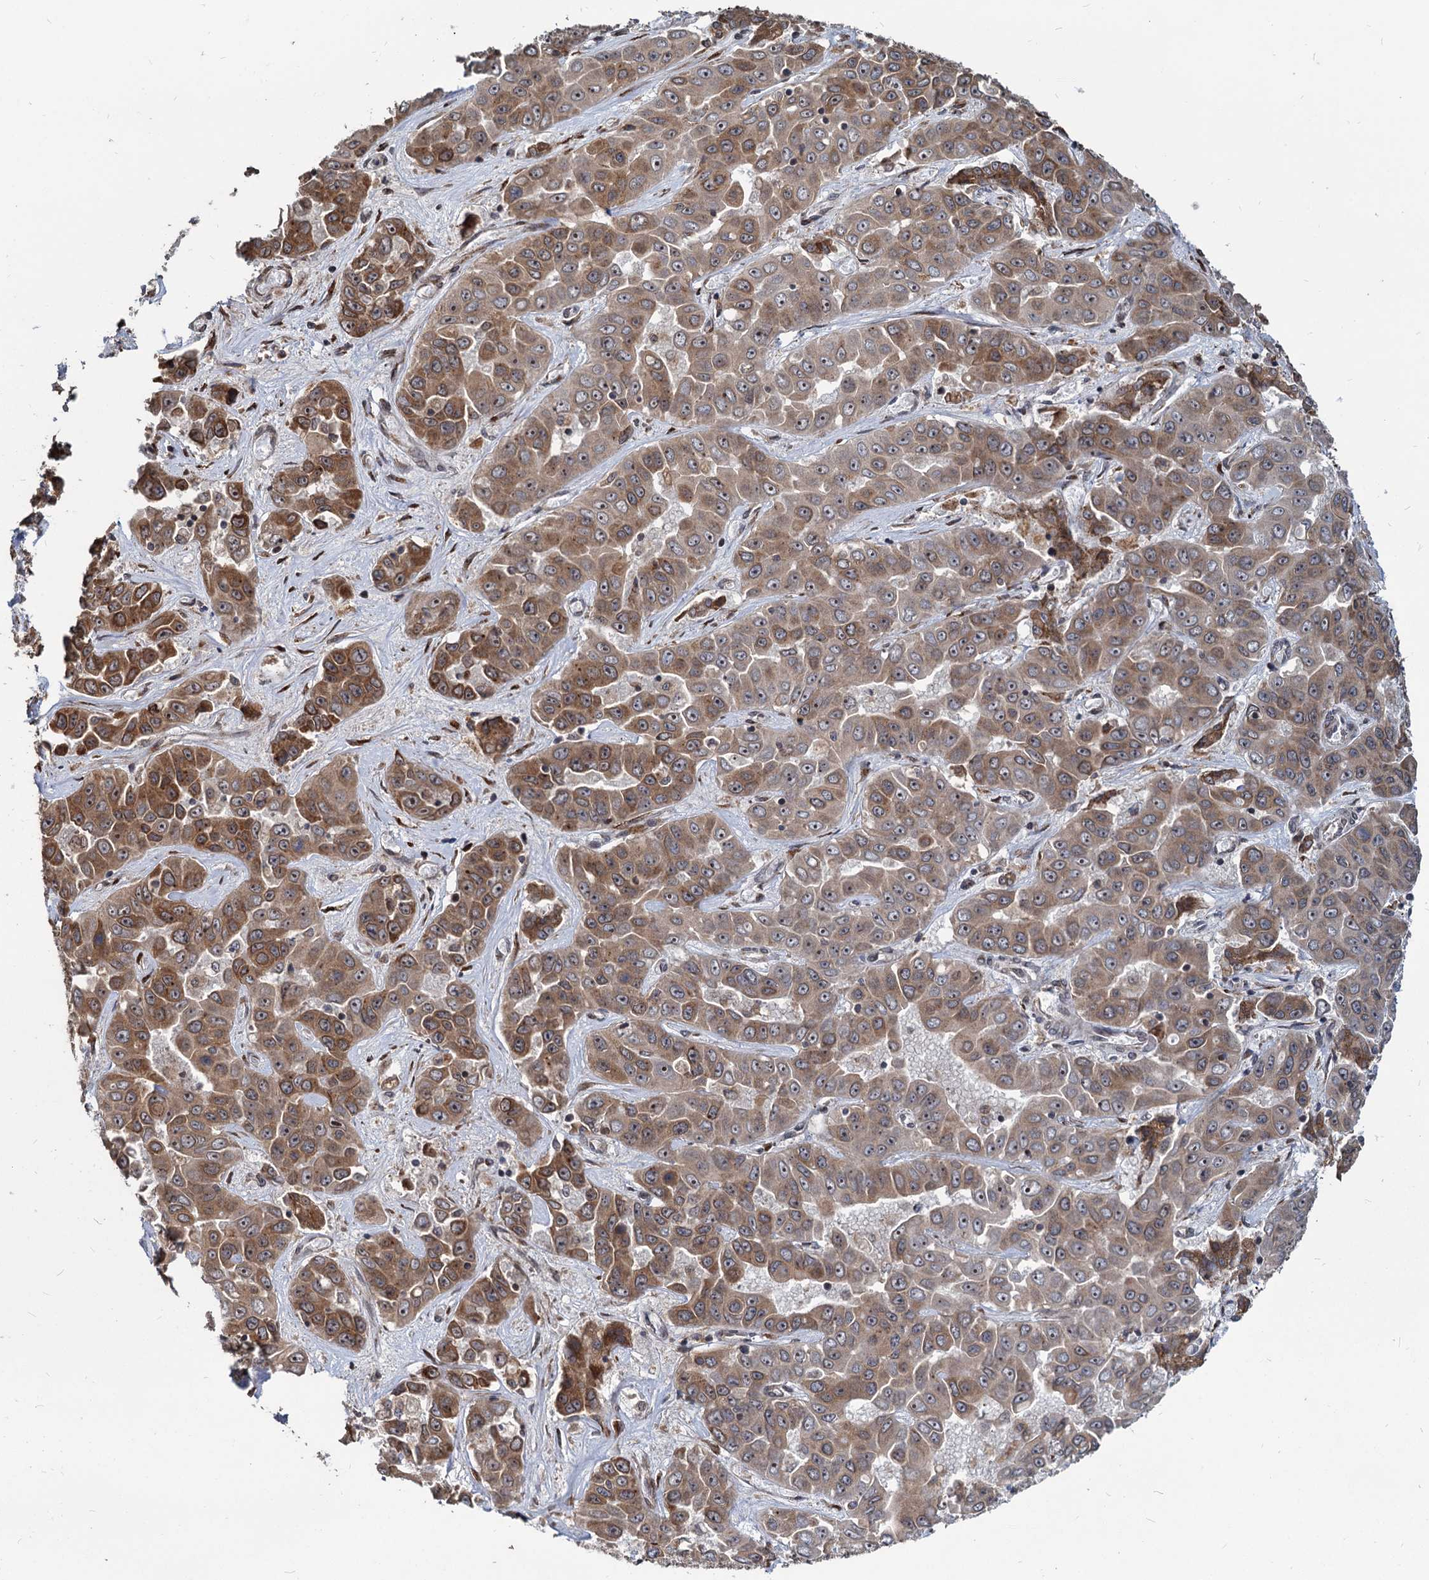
{"staining": {"intensity": "moderate", "quantity": ">75%", "location": "cytoplasmic/membranous,nuclear"}, "tissue": "liver cancer", "cell_type": "Tumor cells", "image_type": "cancer", "snomed": [{"axis": "morphology", "description": "Cholangiocarcinoma"}, {"axis": "topography", "description": "Liver"}], "caption": "DAB (3,3'-diaminobenzidine) immunohistochemical staining of liver cancer displays moderate cytoplasmic/membranous and nuclear protein staining in about >75% of tumor cells.", "gene": "SAAL1", "patient": {"sex": "female", "age": 52}}